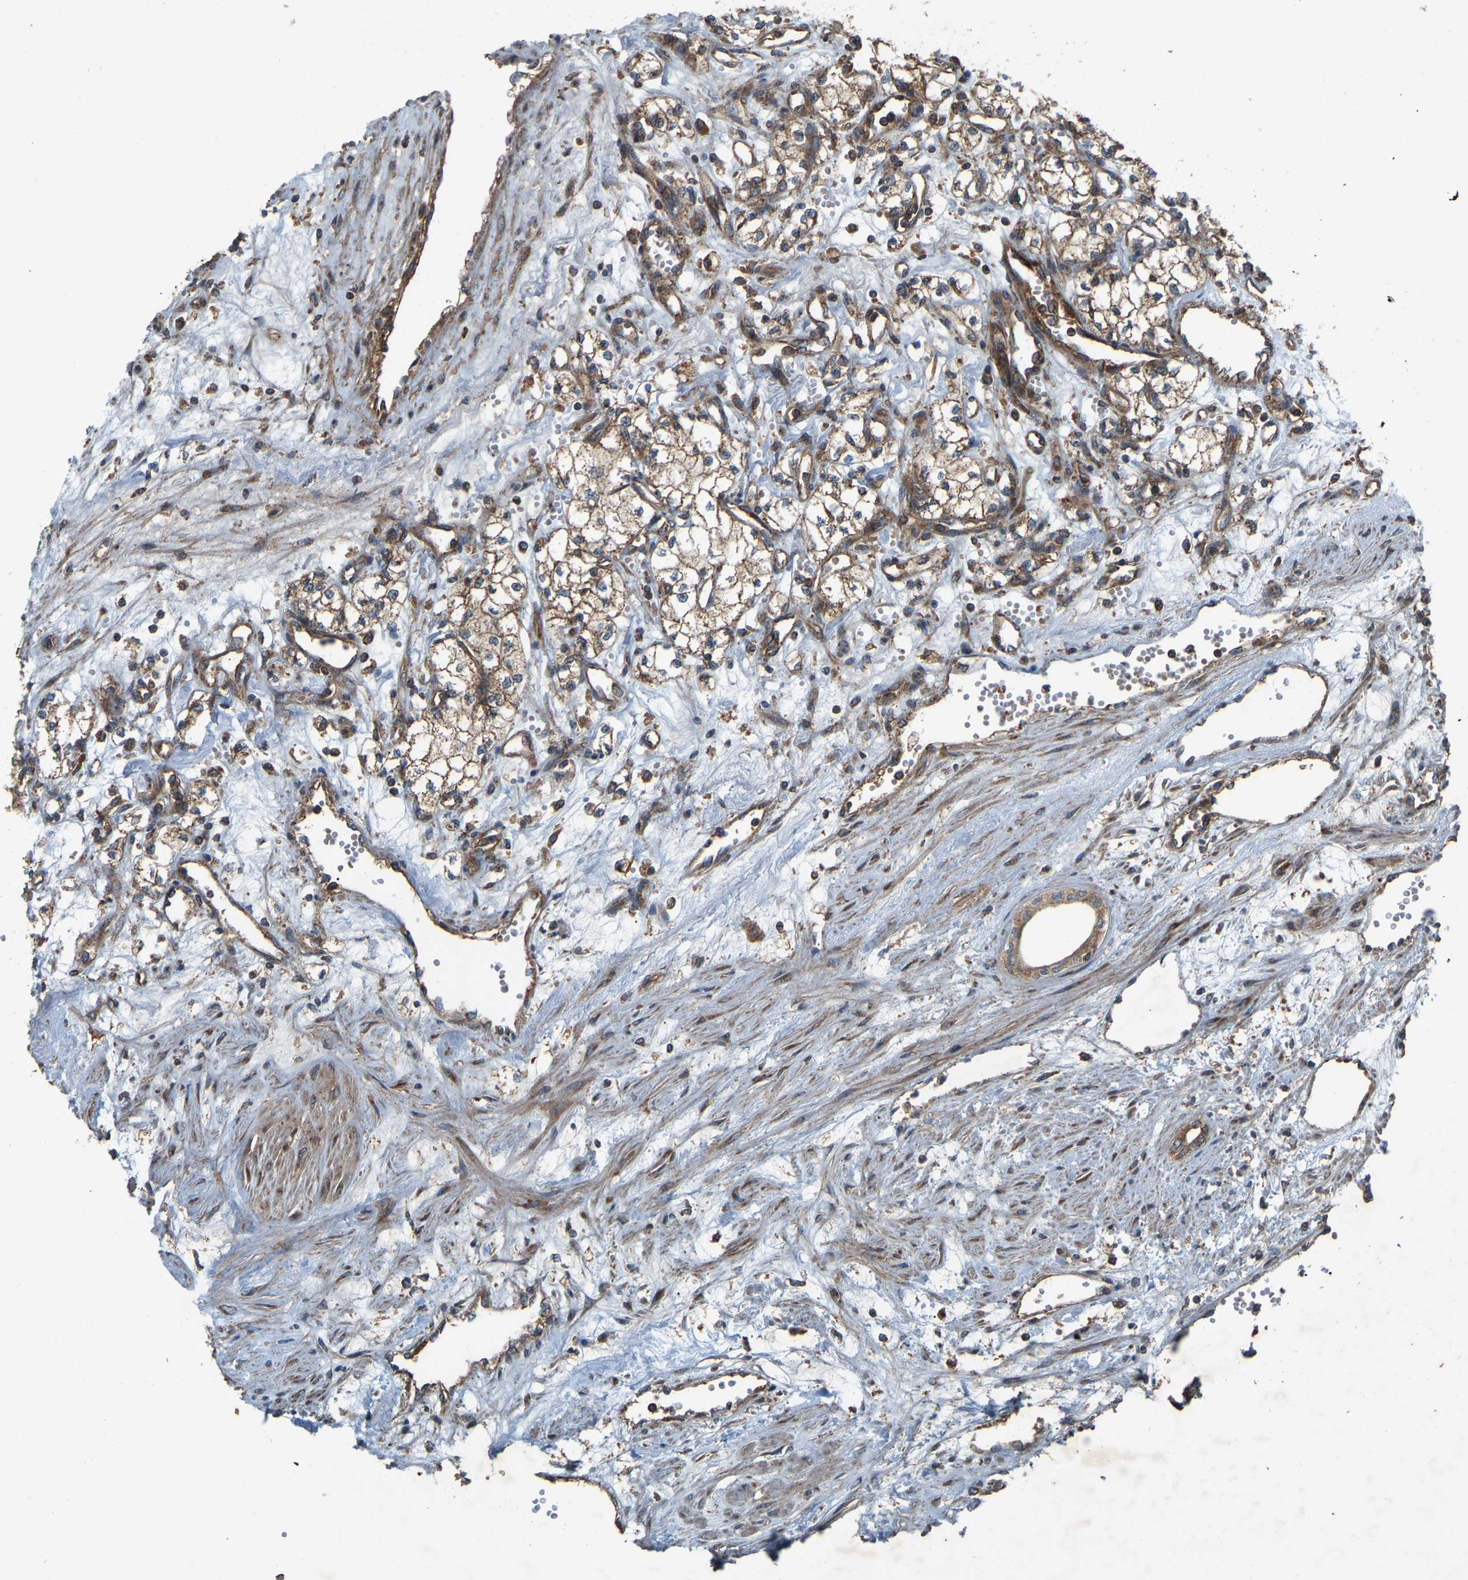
{"staining": {"intensity": "moderate", "quantity": "25%-75%", "location": "cytoplasmic/membranous"}, "tissue": "renal cancer", "cell_type": "Tumor cells", "image_type": "cancer", "snomed": [{"axis": "morphology", "description": "Adenocarcinoma, NOS"}, {"axis": "topography", "description": "Kidney"}], "caption": "The photomicrograph exhibits immunohistochemical staining of renal adenocarcinoma. There is moderate cytoplasmic/membranous positivity is appreciated in approximately 25%-75% of tumor cells. The protein is shown in brown color, while the nuclei are stained blue.", "gene": "SAMD9L", "patient": {"sex": "male", "age": 59}}